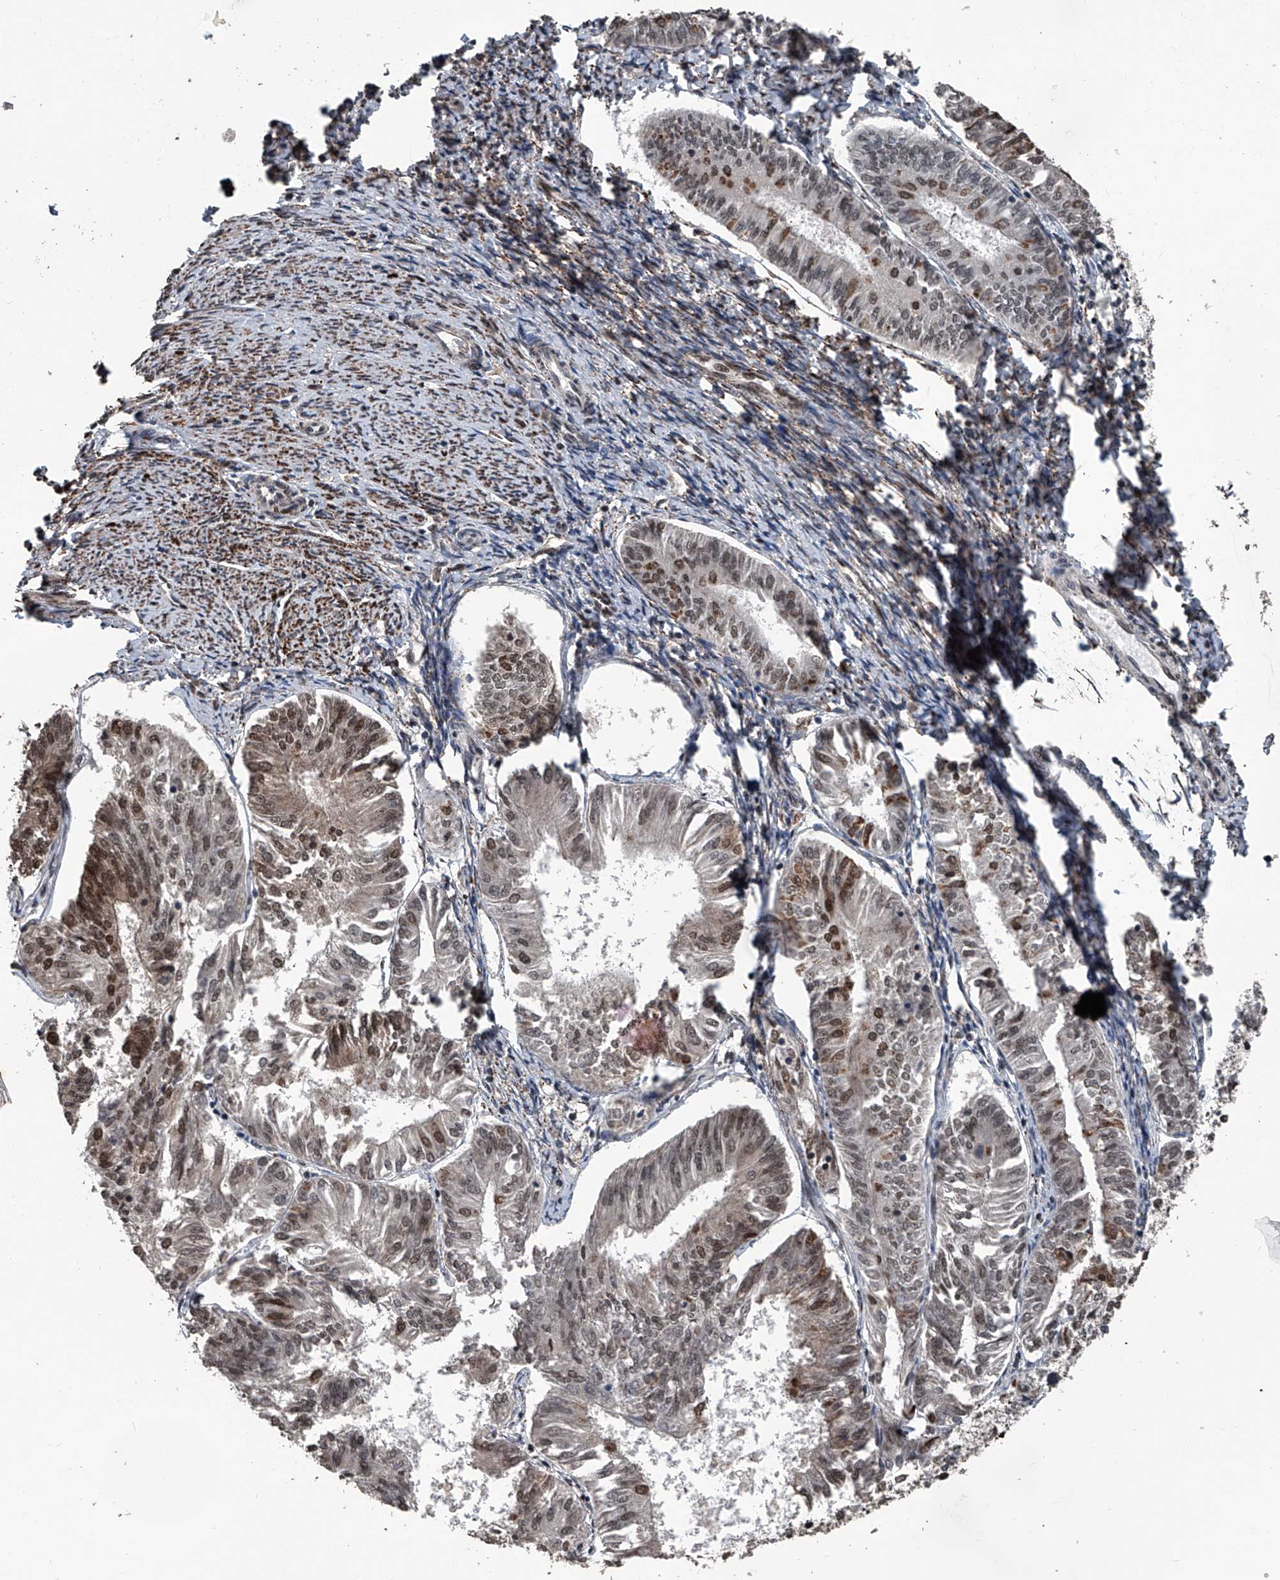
{"staining": {"intensity": "moderate", "quantity": "<25%", "location": "nuclear"}, "tissue": "endometrial cancer", "cell_type": "Tumor cells", "image_type": "cancer", "snomed": [{"axis": "morphology", "description": "Adenocarcinoma, NOS"}, {"axis": "topography", "description": "Endometrium"}], "caption": "About <25% of tumor cells in human endometrial adenocarcinoma reveal moderate nuclear protein expression as visualized by brown immunohistochemical staining.", "gene": "FKBP5", "patient": {"sex": "female", "age": 58}}